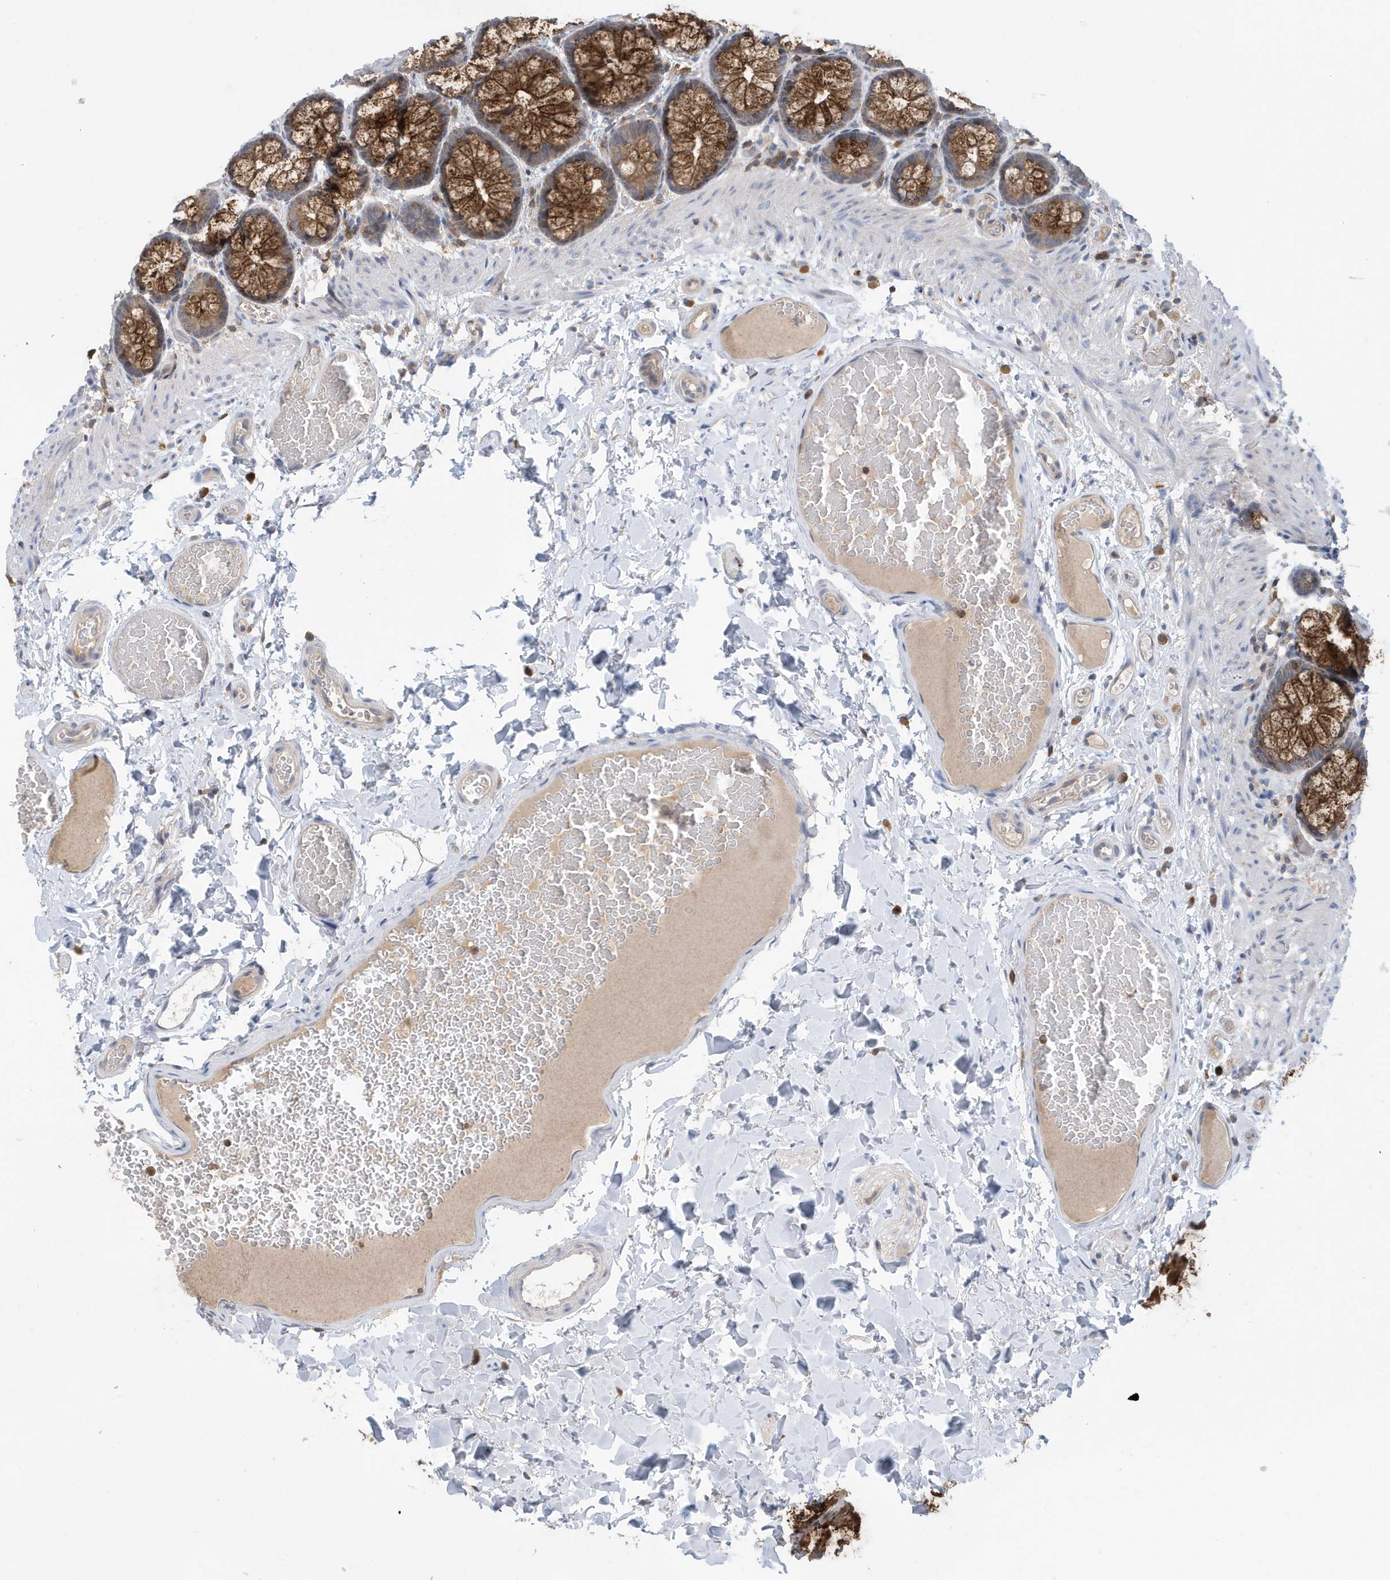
{"staining": {"intensity": "weak", "quantity": ">75%", "location": "cytoplasmic/membranous"}, "tissue": "colon", "cell_type": "Endothelial cells", "image_type": "normal", "snomed": [{"axis": "morphology", "description": "Normal tissue, NOS"}, {"axis": "topography", "description": "Colon"}], "caption": "Immunohistochemistry (IHC) histopathology image of unremarkable human colon stained for a protein (brown), which demonstrates low levels of weak cytoplasmic/membranous positivity in about >75% of endothelial cells.", "gene": "NSUN3", "patient": {"sex": "male", "age": 47}}